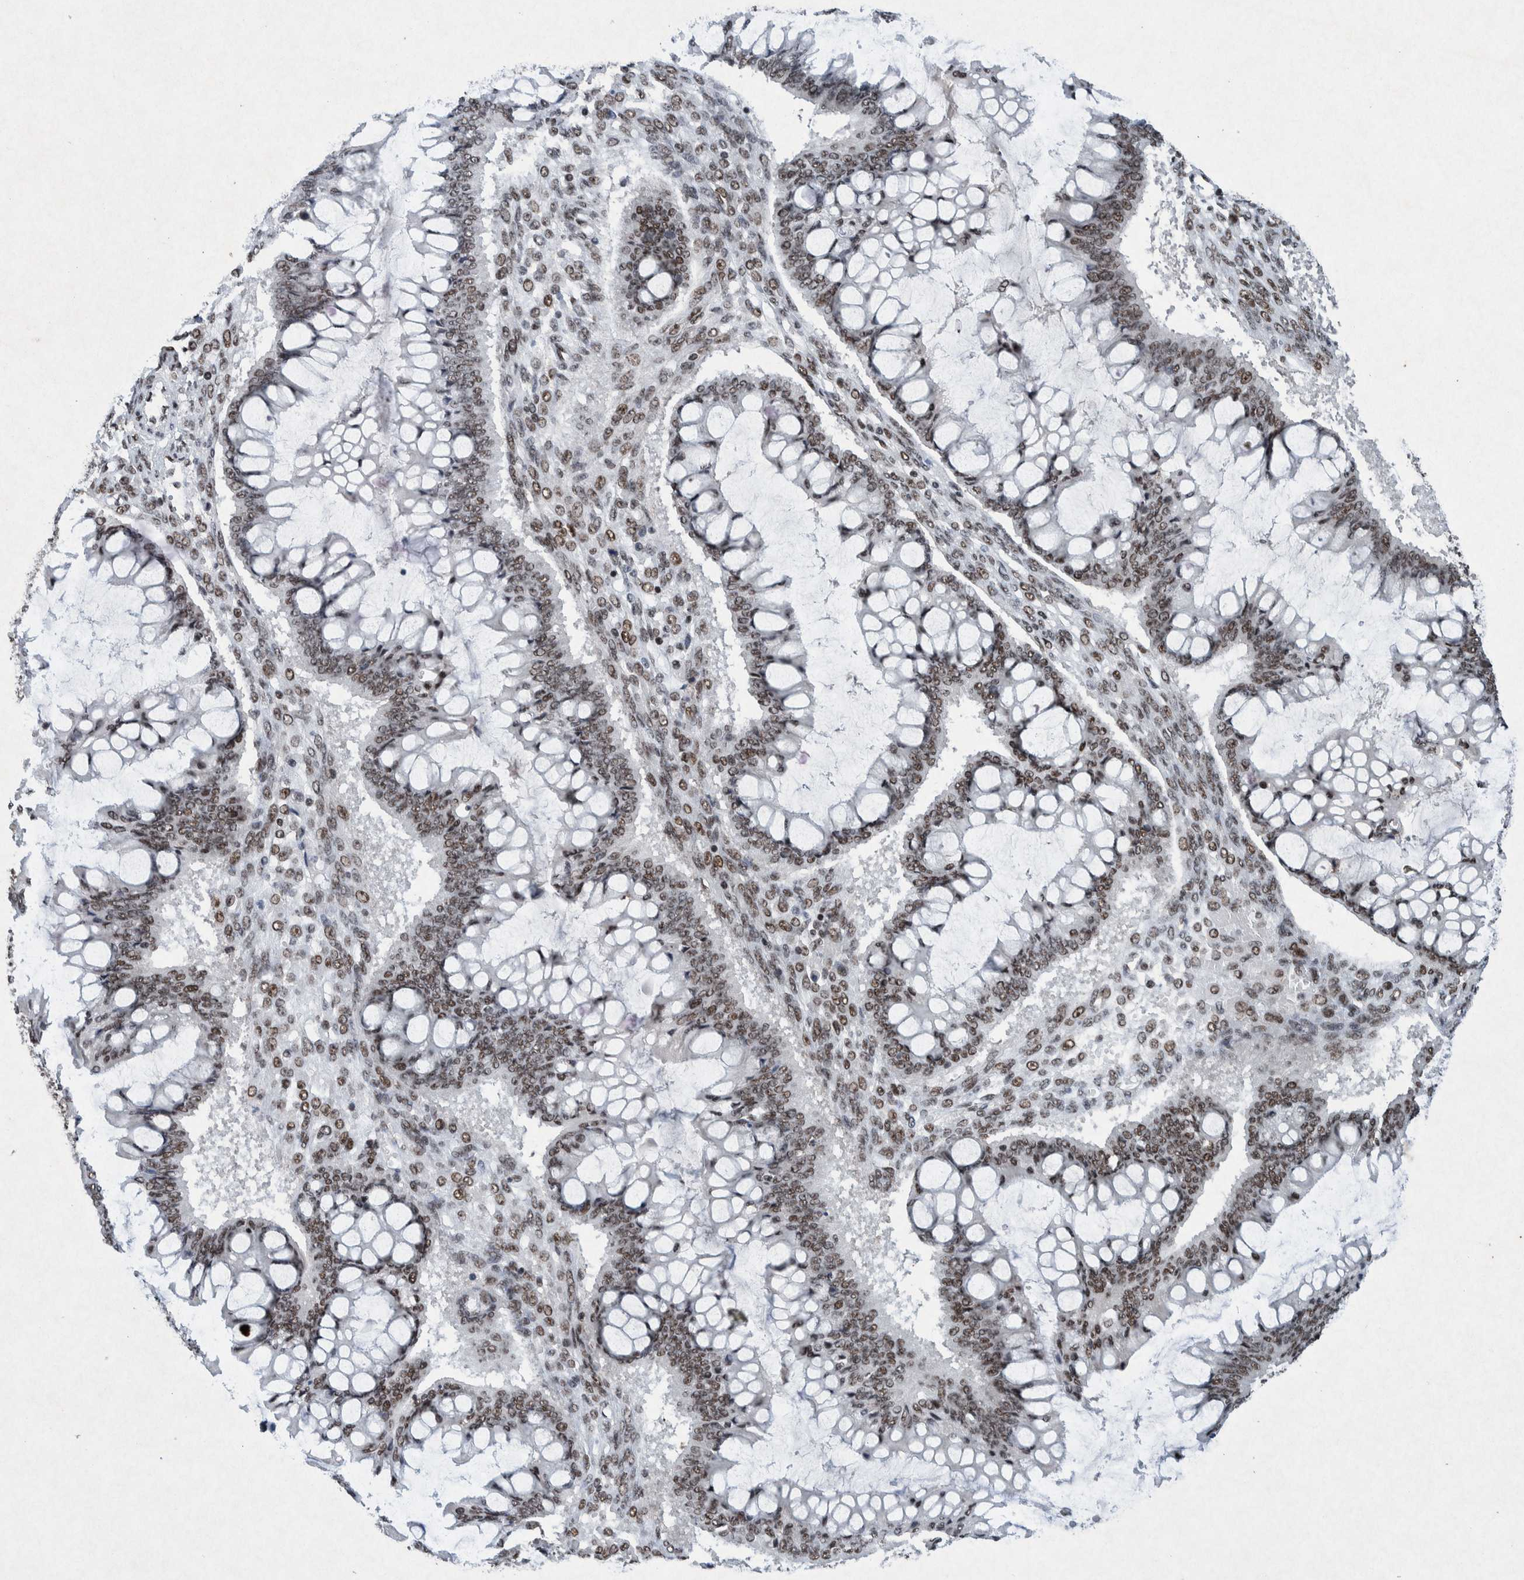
{"staining": {"intensity": "weak", "quantity": ">75%", "location": "nuclear"}, "tissue": "ovarian cancer", "cell_type": "Tumor cells", "image_type": "cancer", "snomed": [{"axis": "morphology", "description": "Cystadenocarcinoma, mucinous, NOS"}, {"axis": "topography", "description": "Ovary"}], "caption": "A photomicrograph of ovarian cancer (mucinous cystadenocarcinoma) stained for a protein reveals weak nuclear brown staining in tumor cells. The staining was performed using DAB, with brown indicating positive protein expression. Nuclei are stained blue with hematoxylin.", "gene": "TAF10", "patient": {"sex": "female", "age": 73}}